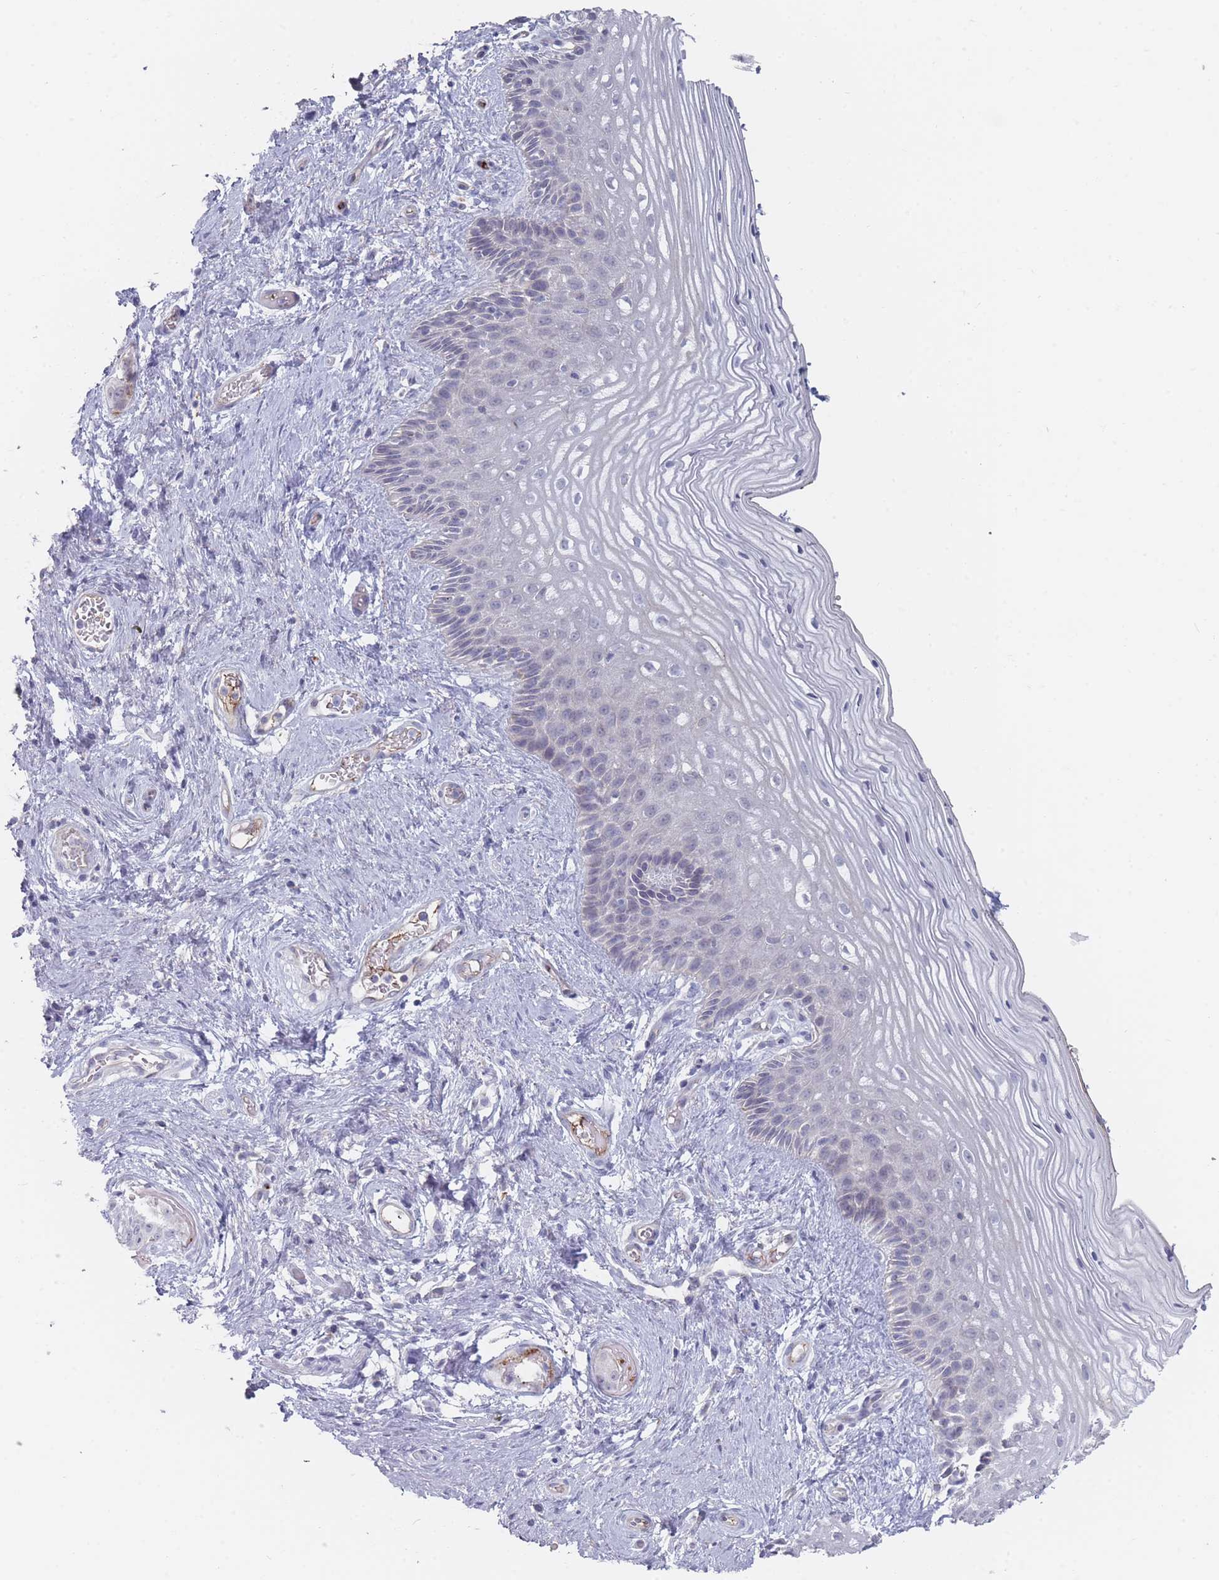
{"staining": {"intensity": "moderate", "quantity": "<25%", "location": "cytoplasmic/membranous"}, "tissue": "vagina", "cell_type": "Squamous epithelial cells", "image_type": "normal", "snomed": [{"axis": "morphology", "description": "Normal tissue, NOS"}, {"axis": "topography", "description": "Vagina"}], "caption": "This image demonstrates immunohistochemistry staining of normal vagina, with low moderate cytoplasmic/membranous positivity in about <25% of squamous epithelial cells.", "gene": "TRARG1", "patient": {"sex": "female", "age": 47}}